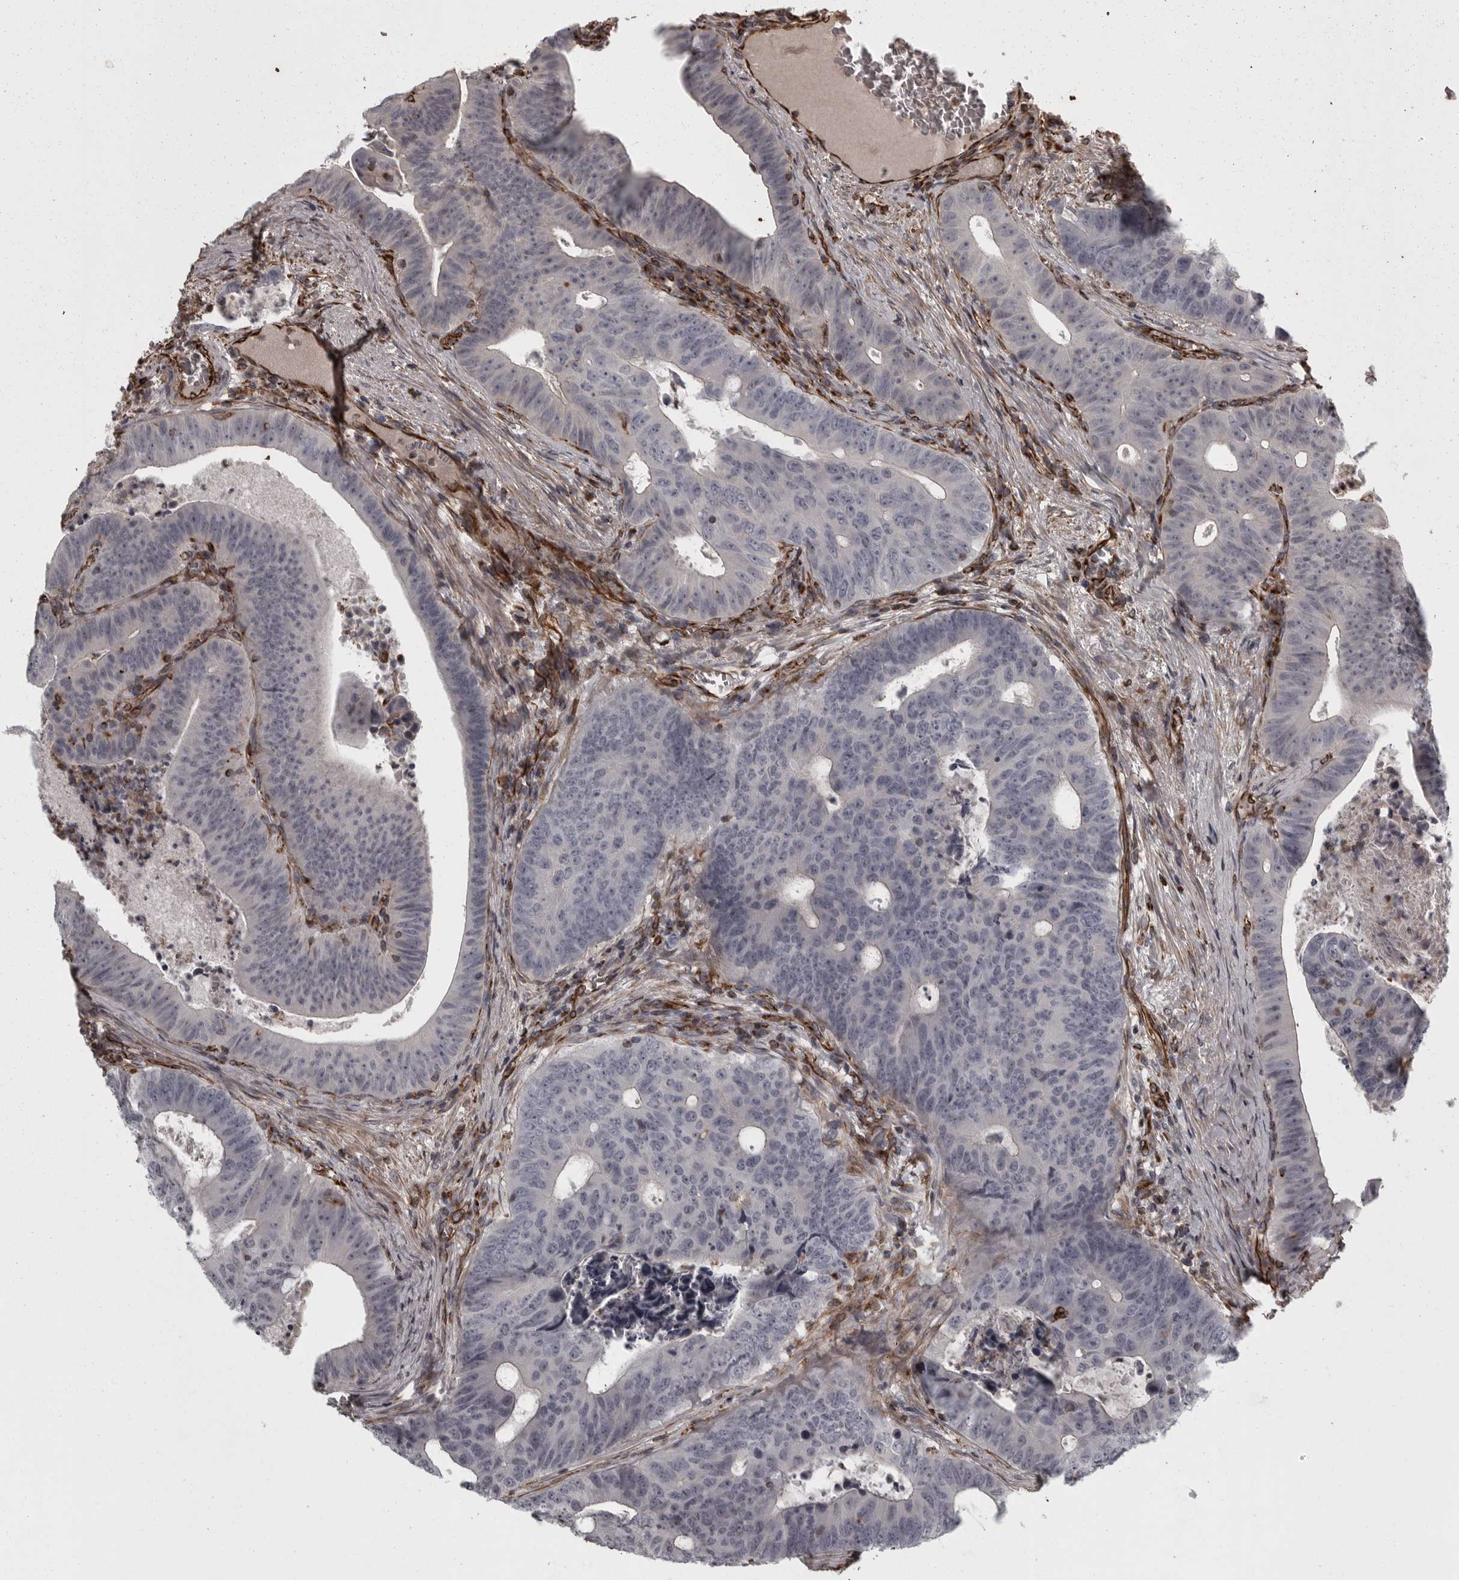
{"staining": {"intensity": "negative", "quantity": "none", "location": "none"}, "tissue": "colorectal cancer", "cell_type": "Tumor cells", "image_type": "cancer", "snomed": [{"axis": "morphology", "description": "Adenocarcinoma, NOS"}, {"axis": "topography", "description": "Colon"}], "caption": "Human colorectal adenocarcinoma stained for a protein using immunohistochemistry (IHC) demonstrates no staining in tumor cells.", "gene": "FAAP100", "patient": {"sex": "male", "age": 87}}